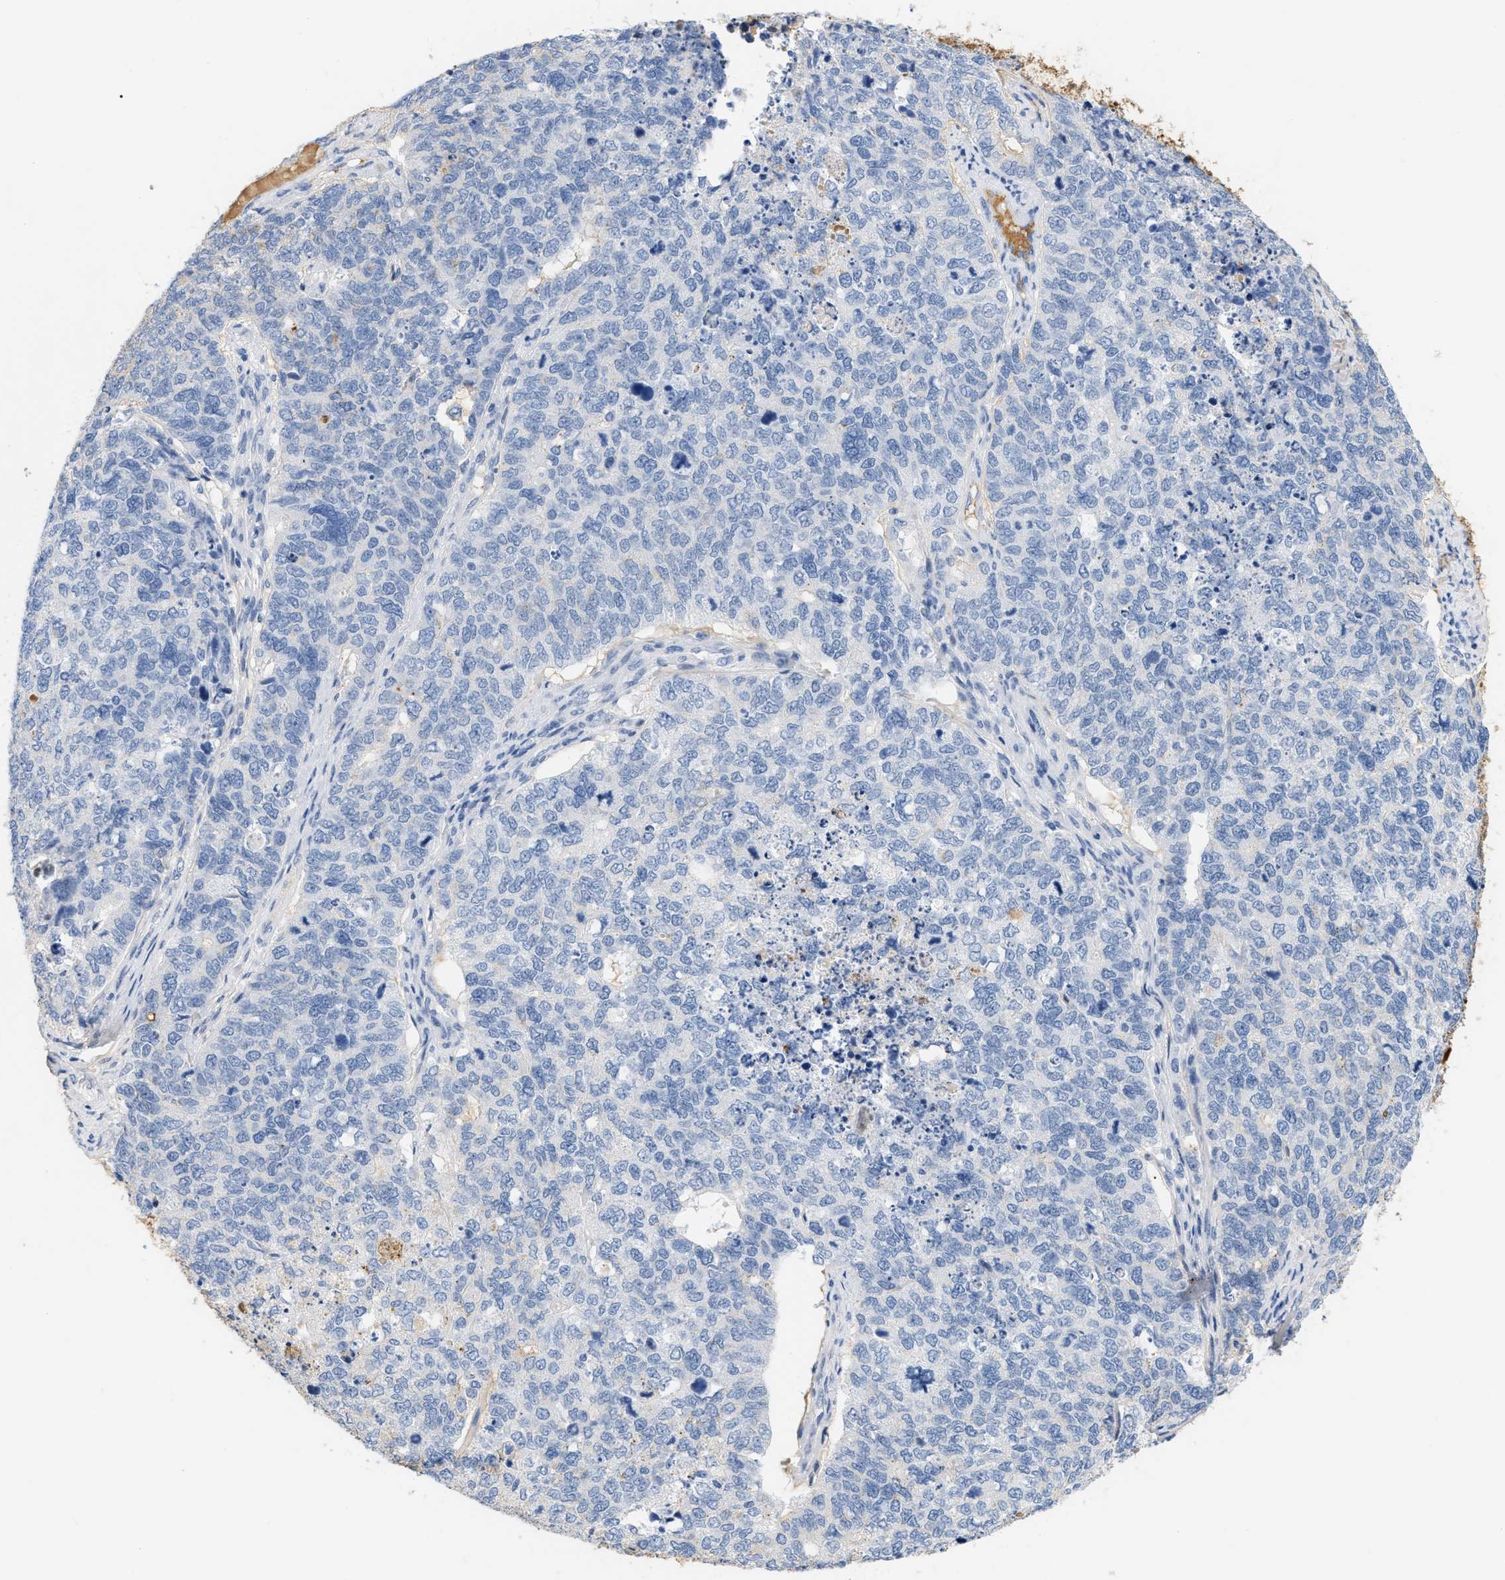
{"staining": {"intensity": "negative", "quantity": "none", "location": "none"}, "tissue": "cervical cancer", "cell_type": "Tumor cells", "image_type": "cancer", "snomed": [{"axis": "morphology", "description": "Squamous cell carcinoma, NOS"}, {"axis": "topography", "description": "Cervix"}], "caption": "Tumor cells show no significant expression in squamous cell carcinoma (cervical).", "gene": "CFH", "patient": {"sex": "female", "age": 63}}